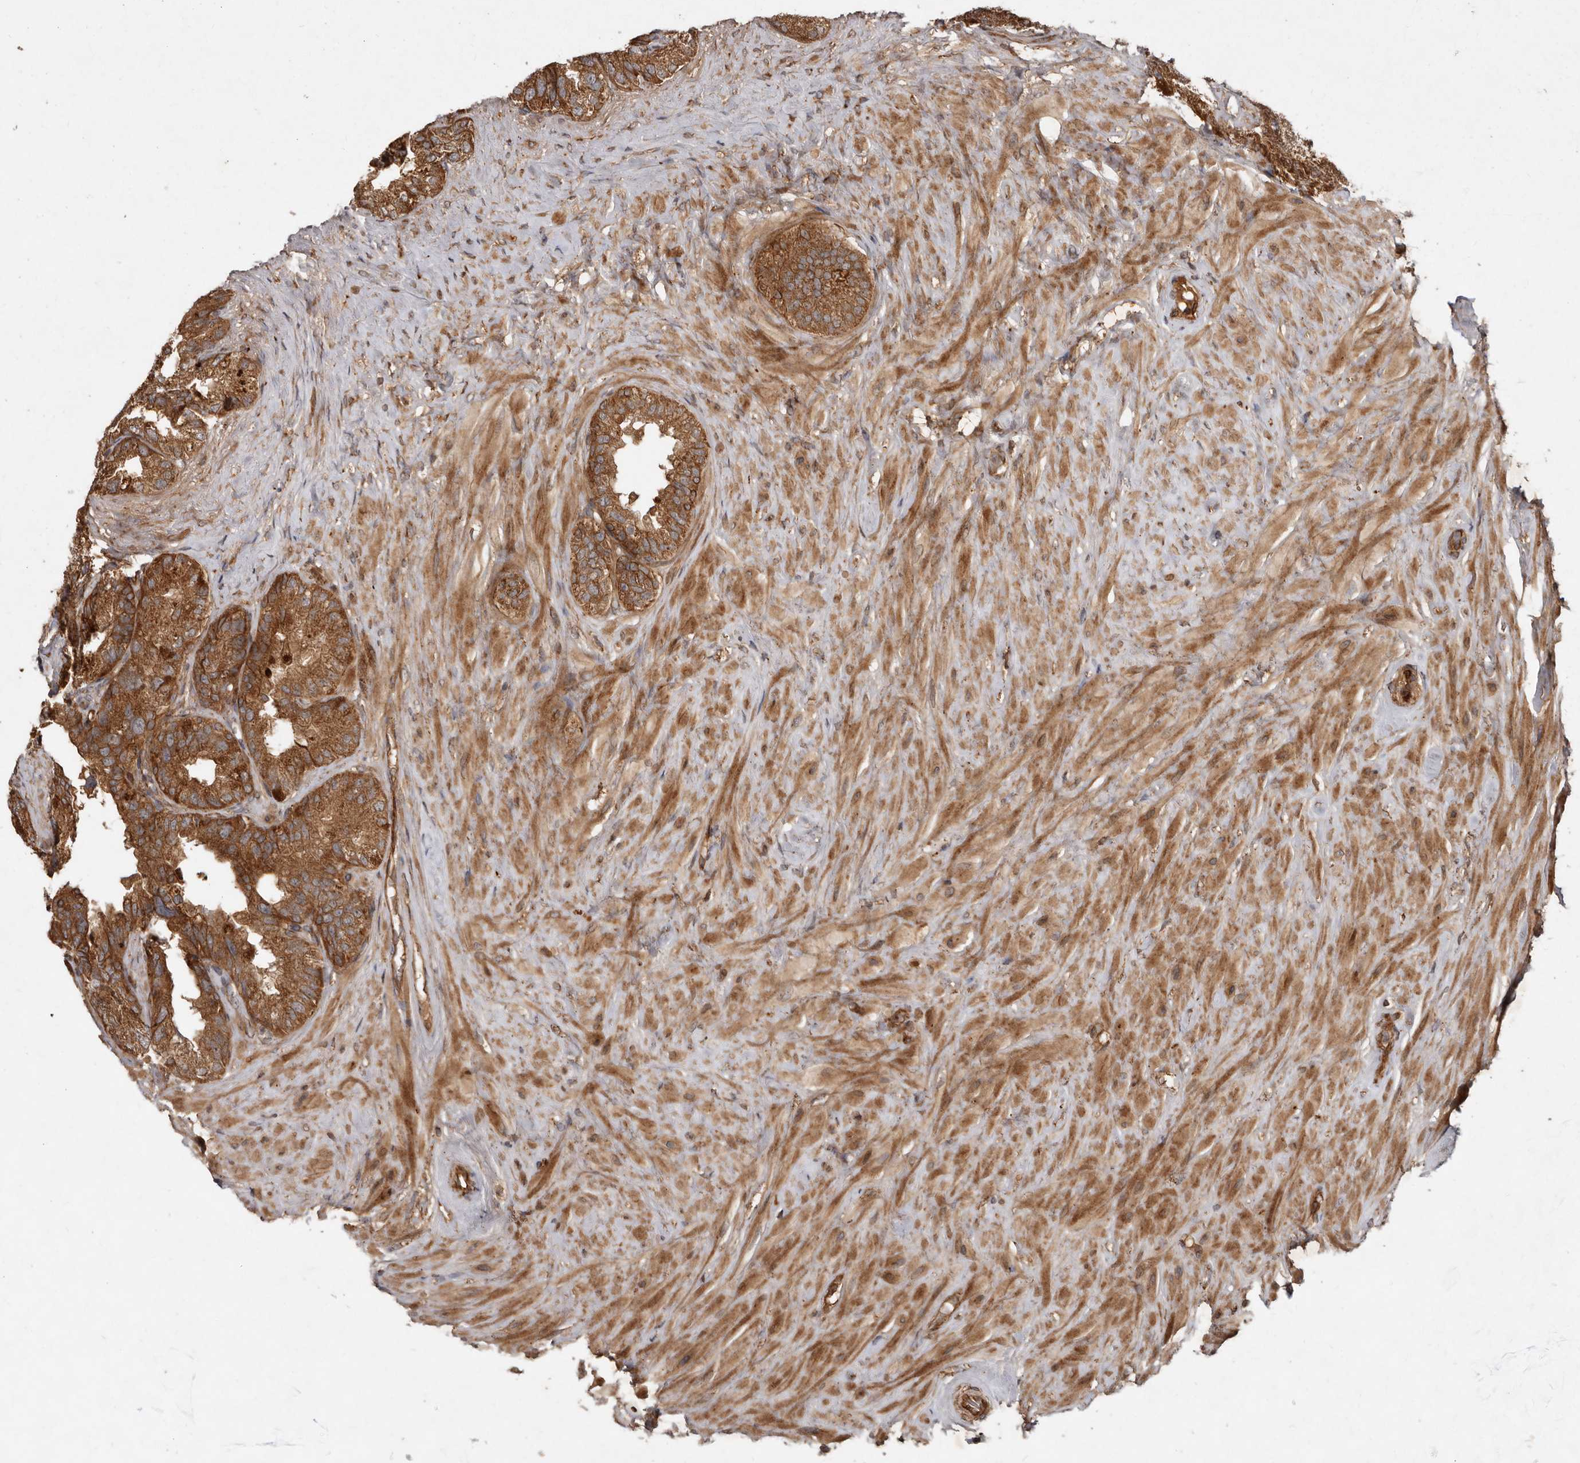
{"staining": {"intensity": "moderate", "quantity": ">75%", "location": "cytoplasmic/membranous"}, "tissue": "seminal vesicle", "cell_type": "Glandular cells", "image_type": "normal", "snomed": [{"axis": "morphology", "description": "Normal tissue, NOS"}, {"axis": "topography", "description": "Seminal veicle"}], "caption": "Unremarkable seminal vesicle reveals moderate cytoplasmic/membranous positivity in approximately >75% of glandular cells (DAB = brown stain, brightfield microscopy at high magnification)..", "gene": "STK36", "patient": {"sex": "male", "age": 80}}